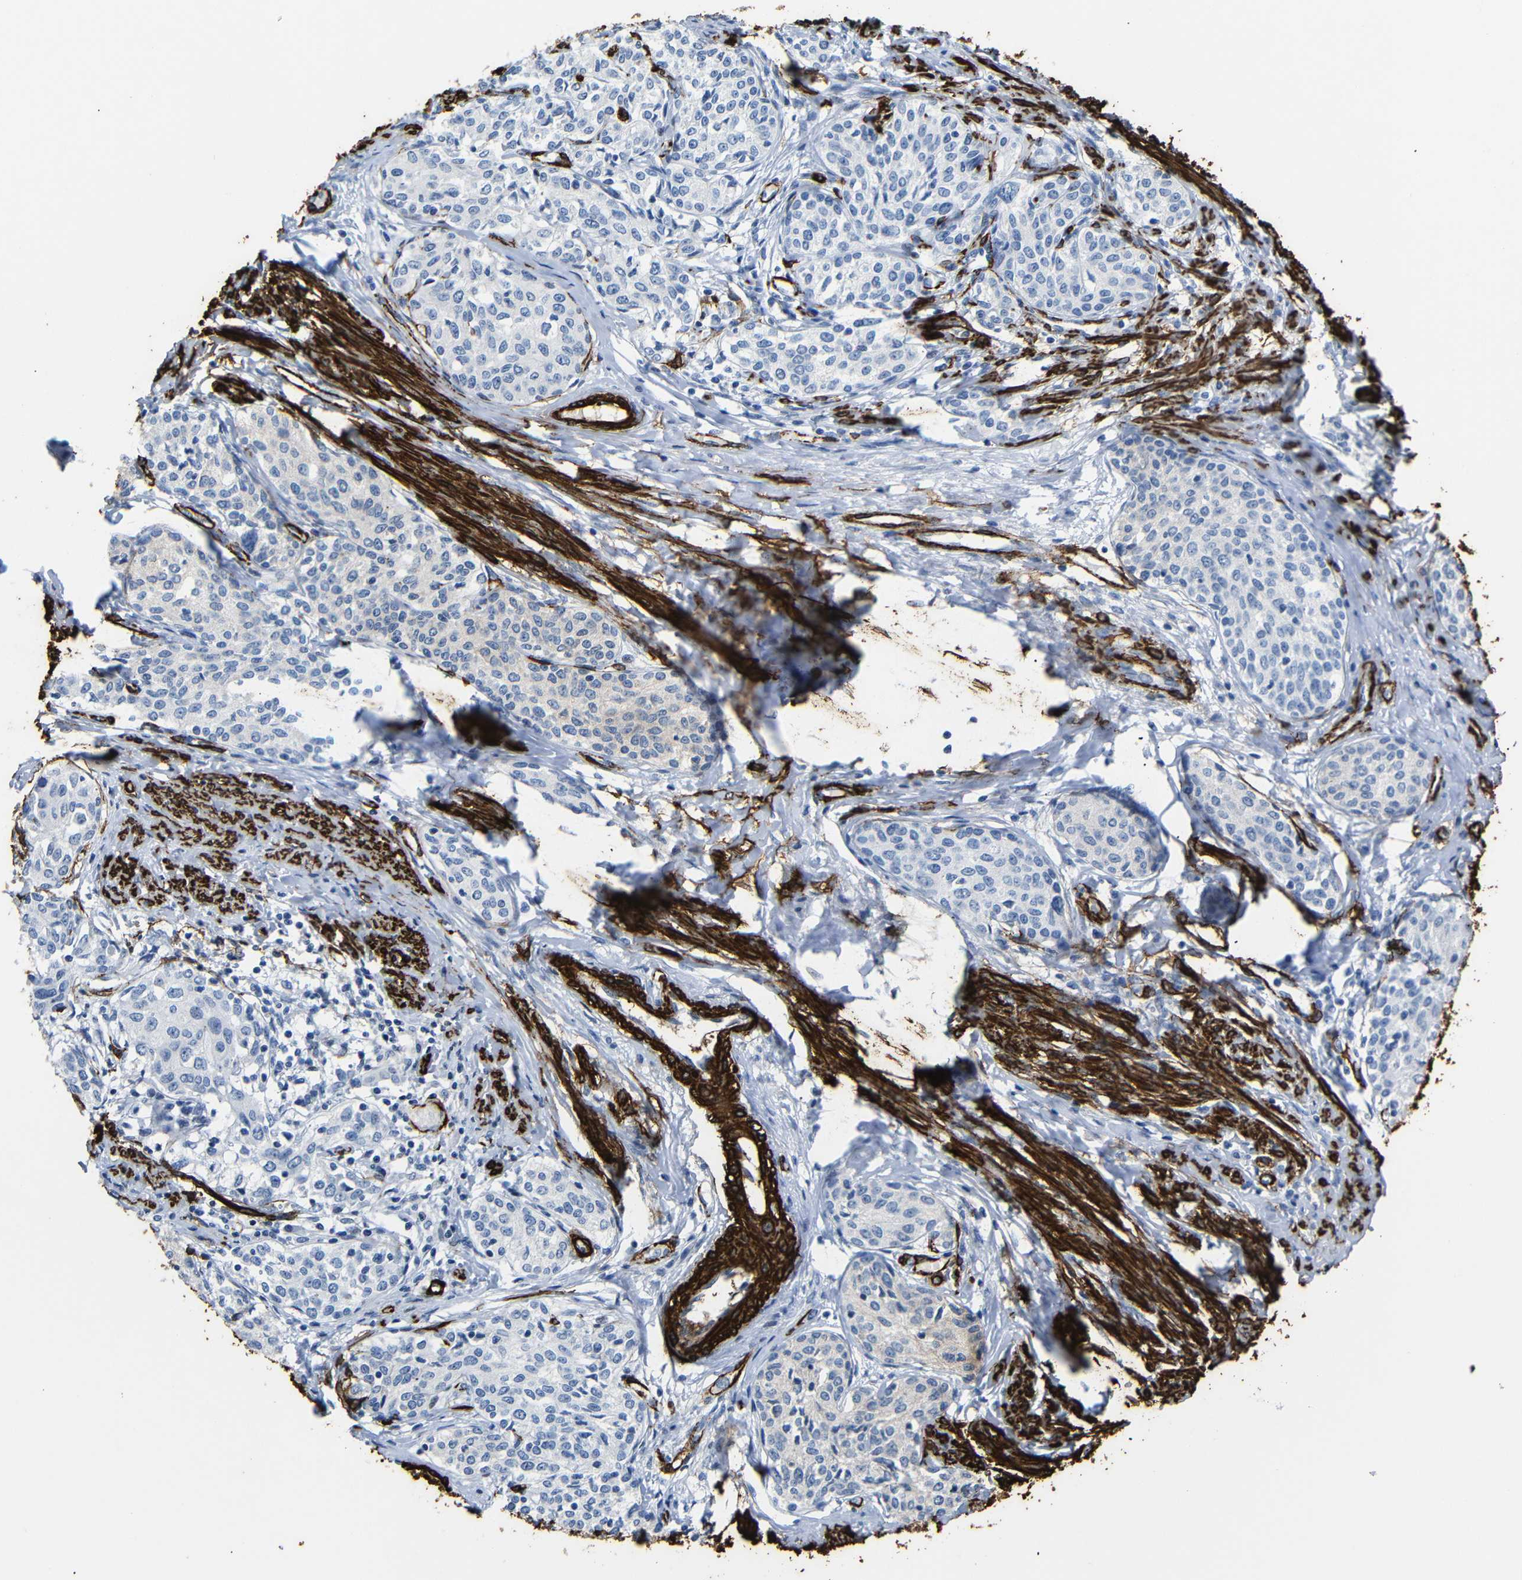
{"staining": {"intensity": "negative", "quantity": "none", "location": "none"}, "tissue": "cervical cancer", "cell_type": "Tumor cells", "image_type": "cancer", "snomed": [{"axis": "morphology", "description": "Squamous cell carcinoma, NOS"}, {"axis": "morphology", "description": "Adenocarcinoma, NOS"}, {"axis": "topography", "description": "Cervix"}], "caption": "This is an immunohistochemistry (IHC) photomicrograph of cervical cancer (adenocarcinoma). There is no expression in tumor cells.", "gene": "ACTA2", "patient": {"sex": "female", "age": 52}}